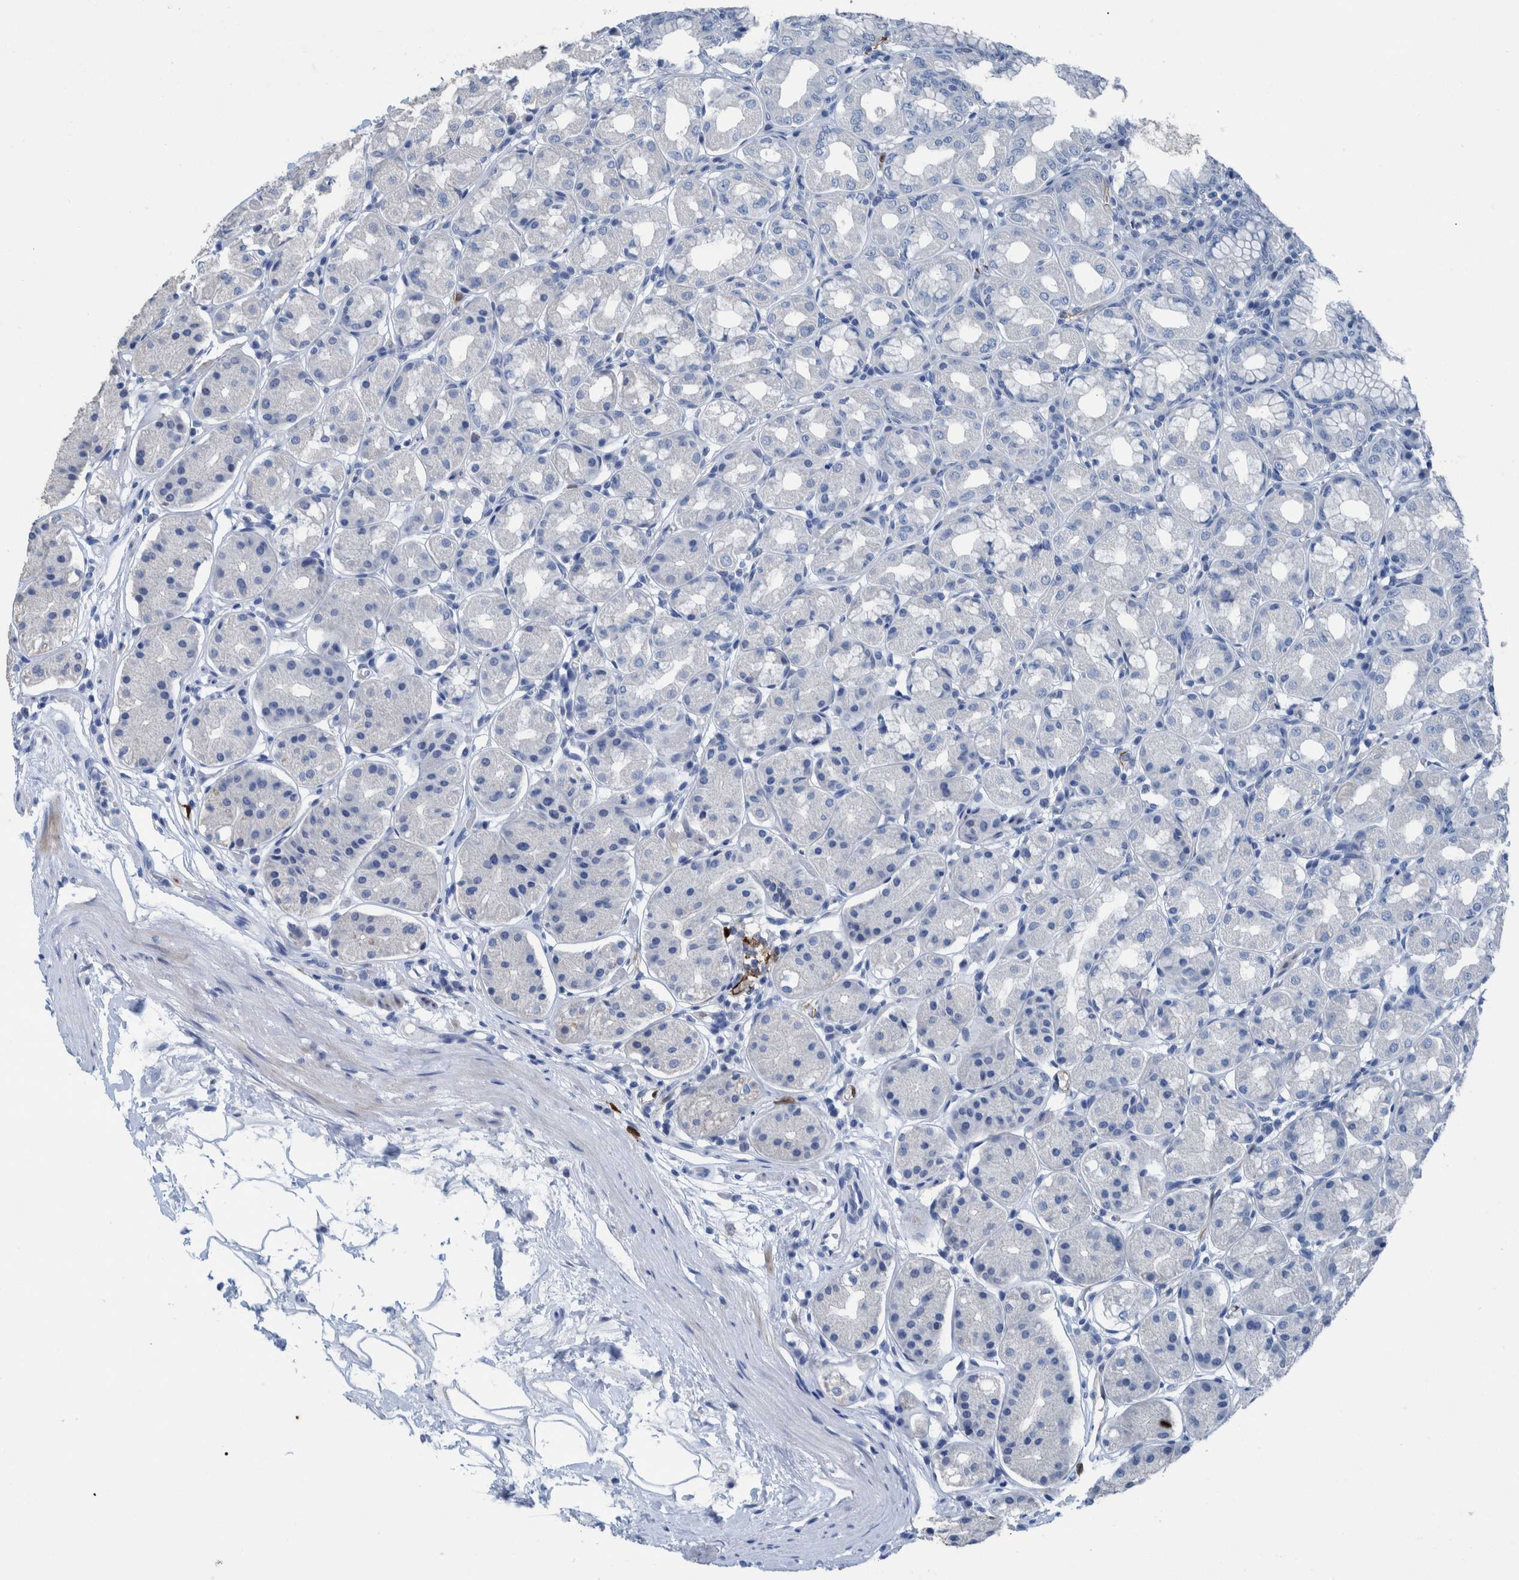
{"staining": {"intensity": "negative", "quantity": "none", "location": "none"}, "tissue": "stomach", "cell_type": "Glandular cells", "image_type": "normal", "snomed": [{"axis": "morphology", "description": "Normal tissue, NOS"}, {"axis": "topography", "description": "Stomach"}, {"axis": "topography", "description": "Stomach, lower"}], "caption": "High power microscopy image of an immunohistochemistry micrograph of unremarkable stomach, revealing no significant positivity in glandular cells. Nuclei are stained in blue.", "gene": "IDO1", "patient": {"sex": "female", "age": 56}}